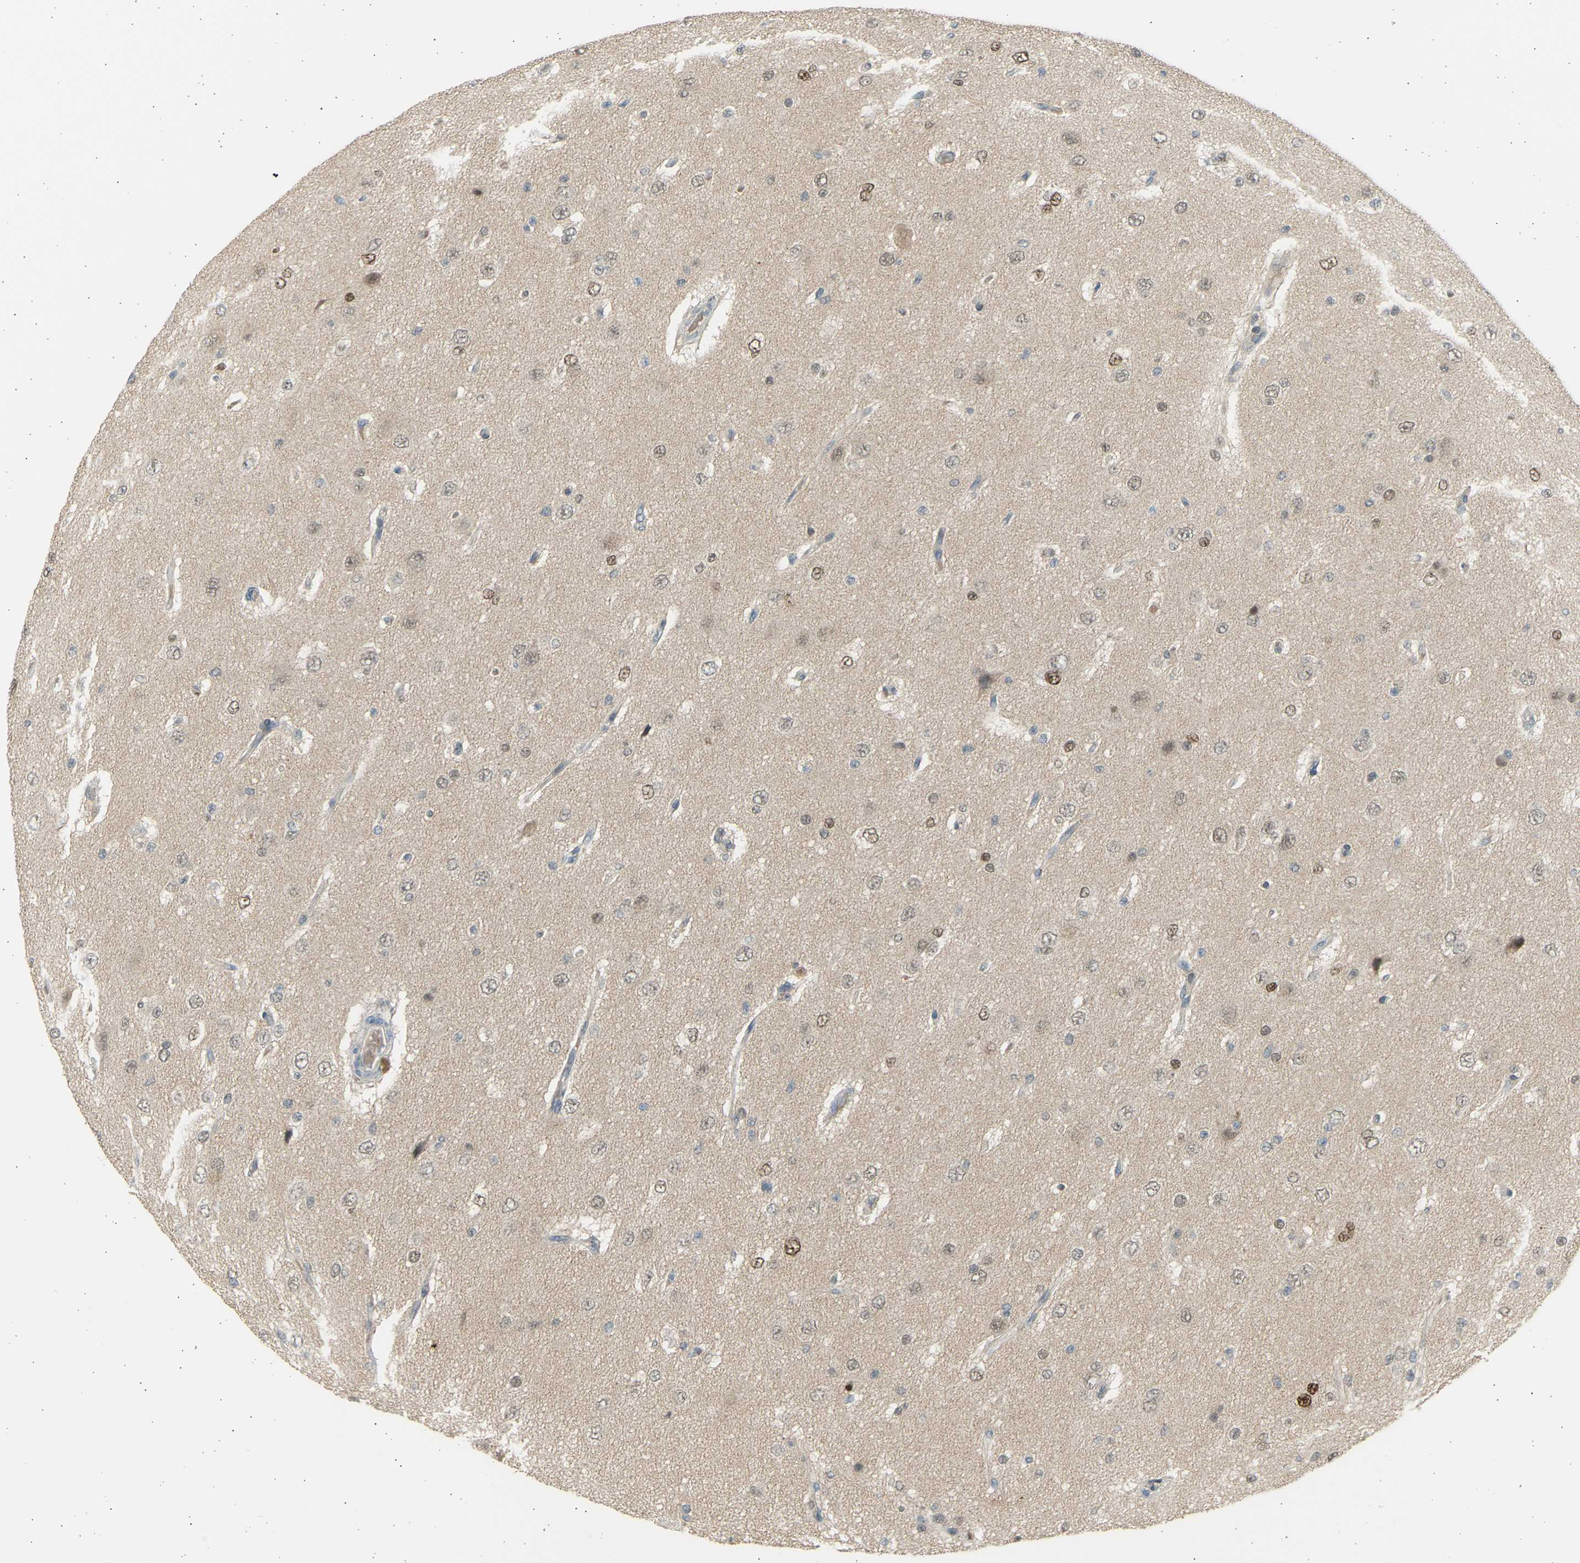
{"staining": {"intensity": "moderate", "quantity": "25%-75%", "location": "nuclear"}, "tissue": "glioma", "cell_type": "Tumor cells", "image_type": "cancer", "snomed": [{"axis": "morphology", "description": "Glioma, malignant, High grade"}, {"axis": "topography", "description": "pancreas cauda"}], "caption": "Malignant glioma (high-grade) stained with a protein marker shows moderate staining in tumor cells.", "gene": "BIRC2", "patient": {"sex": "male", "age": 60}}